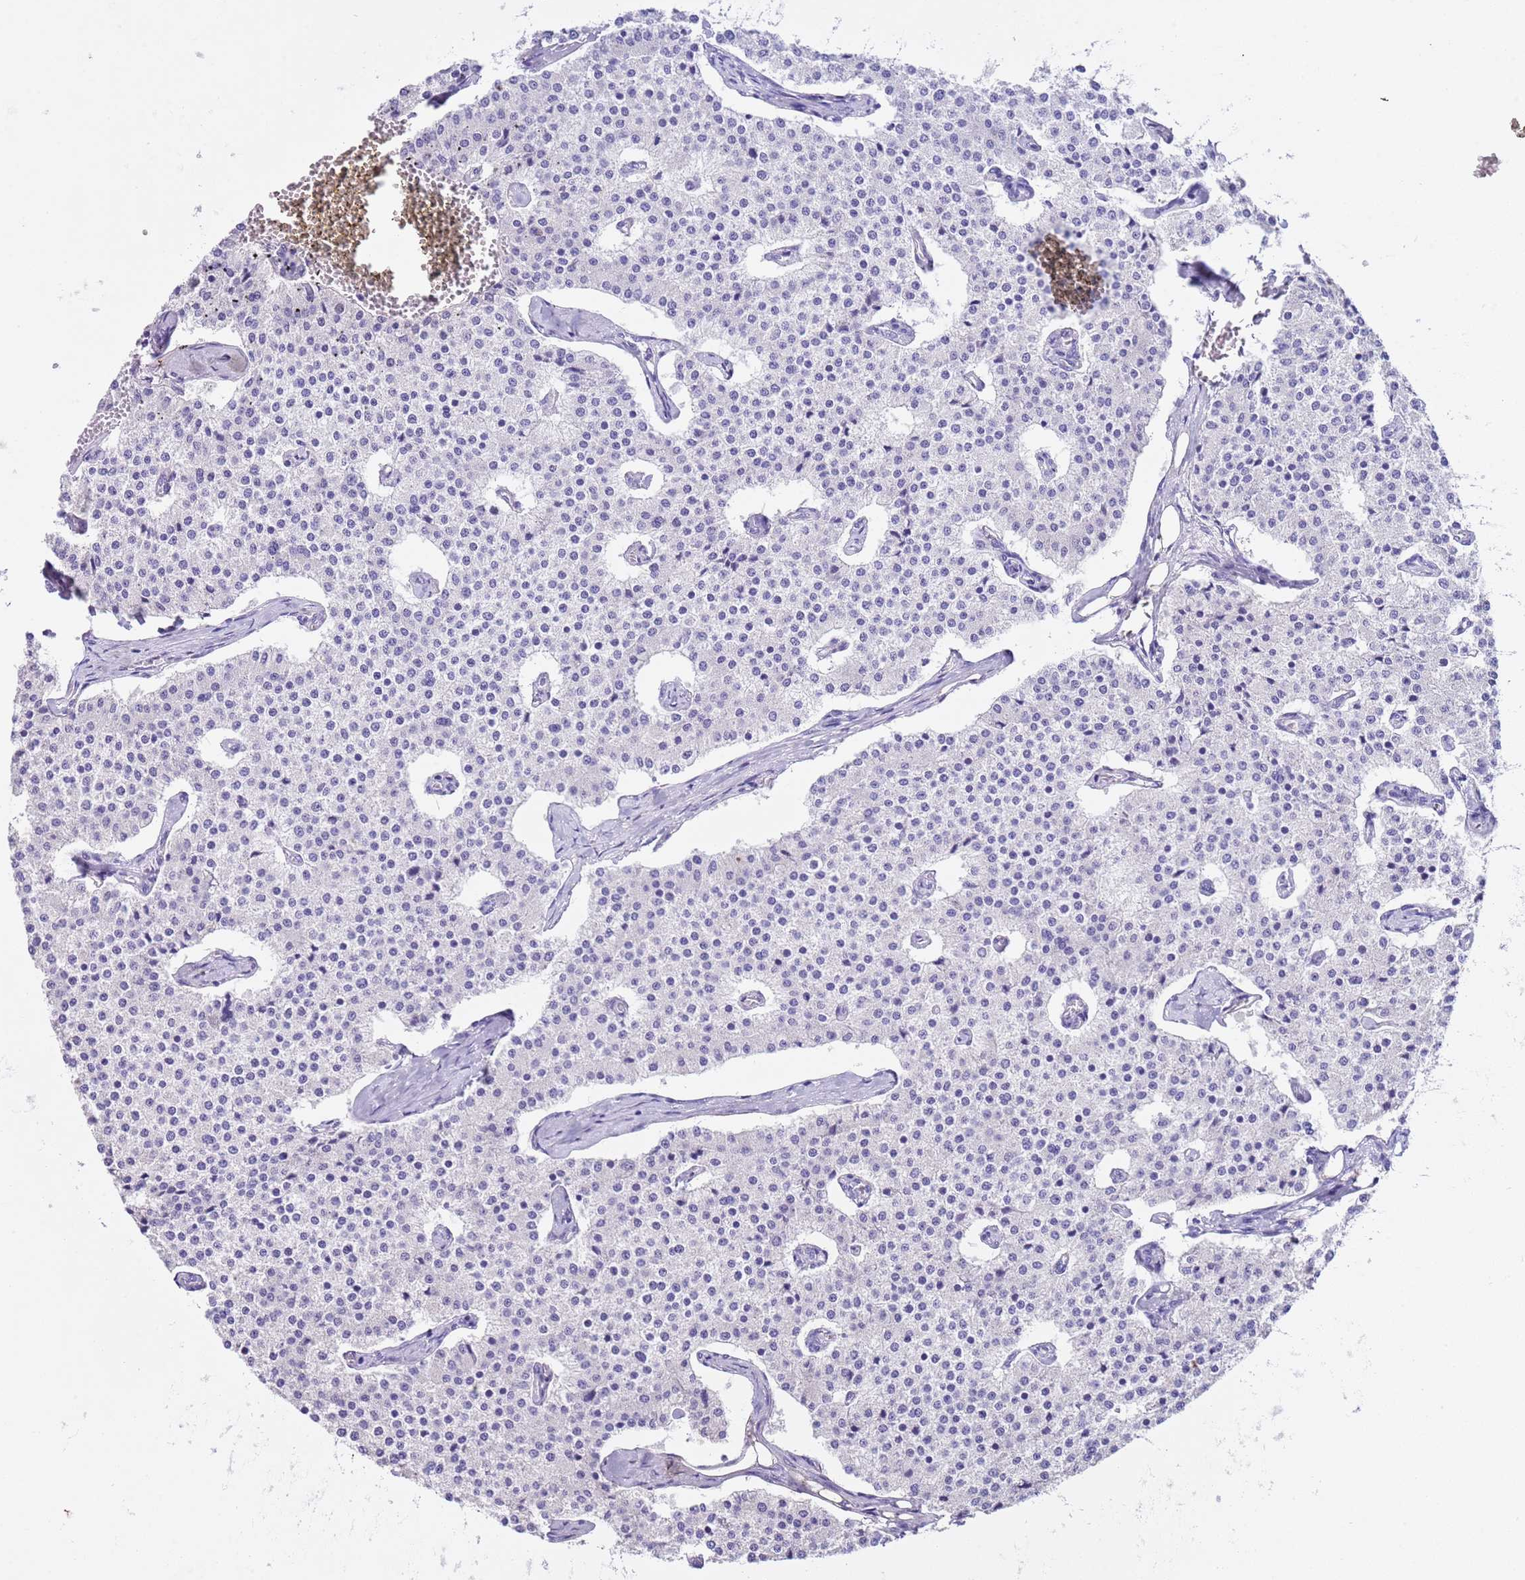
{"staining": {"intensity": "negative", "quantity": "none", "location": "none"}, "tissue": "carcinoid", "cell_type": "Tumor cells", "image_type": "cancer", "snomed": [{"axis": "morphology", "description": "Carcinoid, malignant, NOS"}, {"axis": "topography", "description": "Colon"}], "caption": "High magnification brightfield microscopy of carcinoid (malignant) stained with DAB (3,3'-diaminobenzidine) (brown) and counterstained with hematoxylin (blue): tumor cells show no significant positivity.", "gene": "CPB1", "patient": {"sex": "female", "age": 52}}